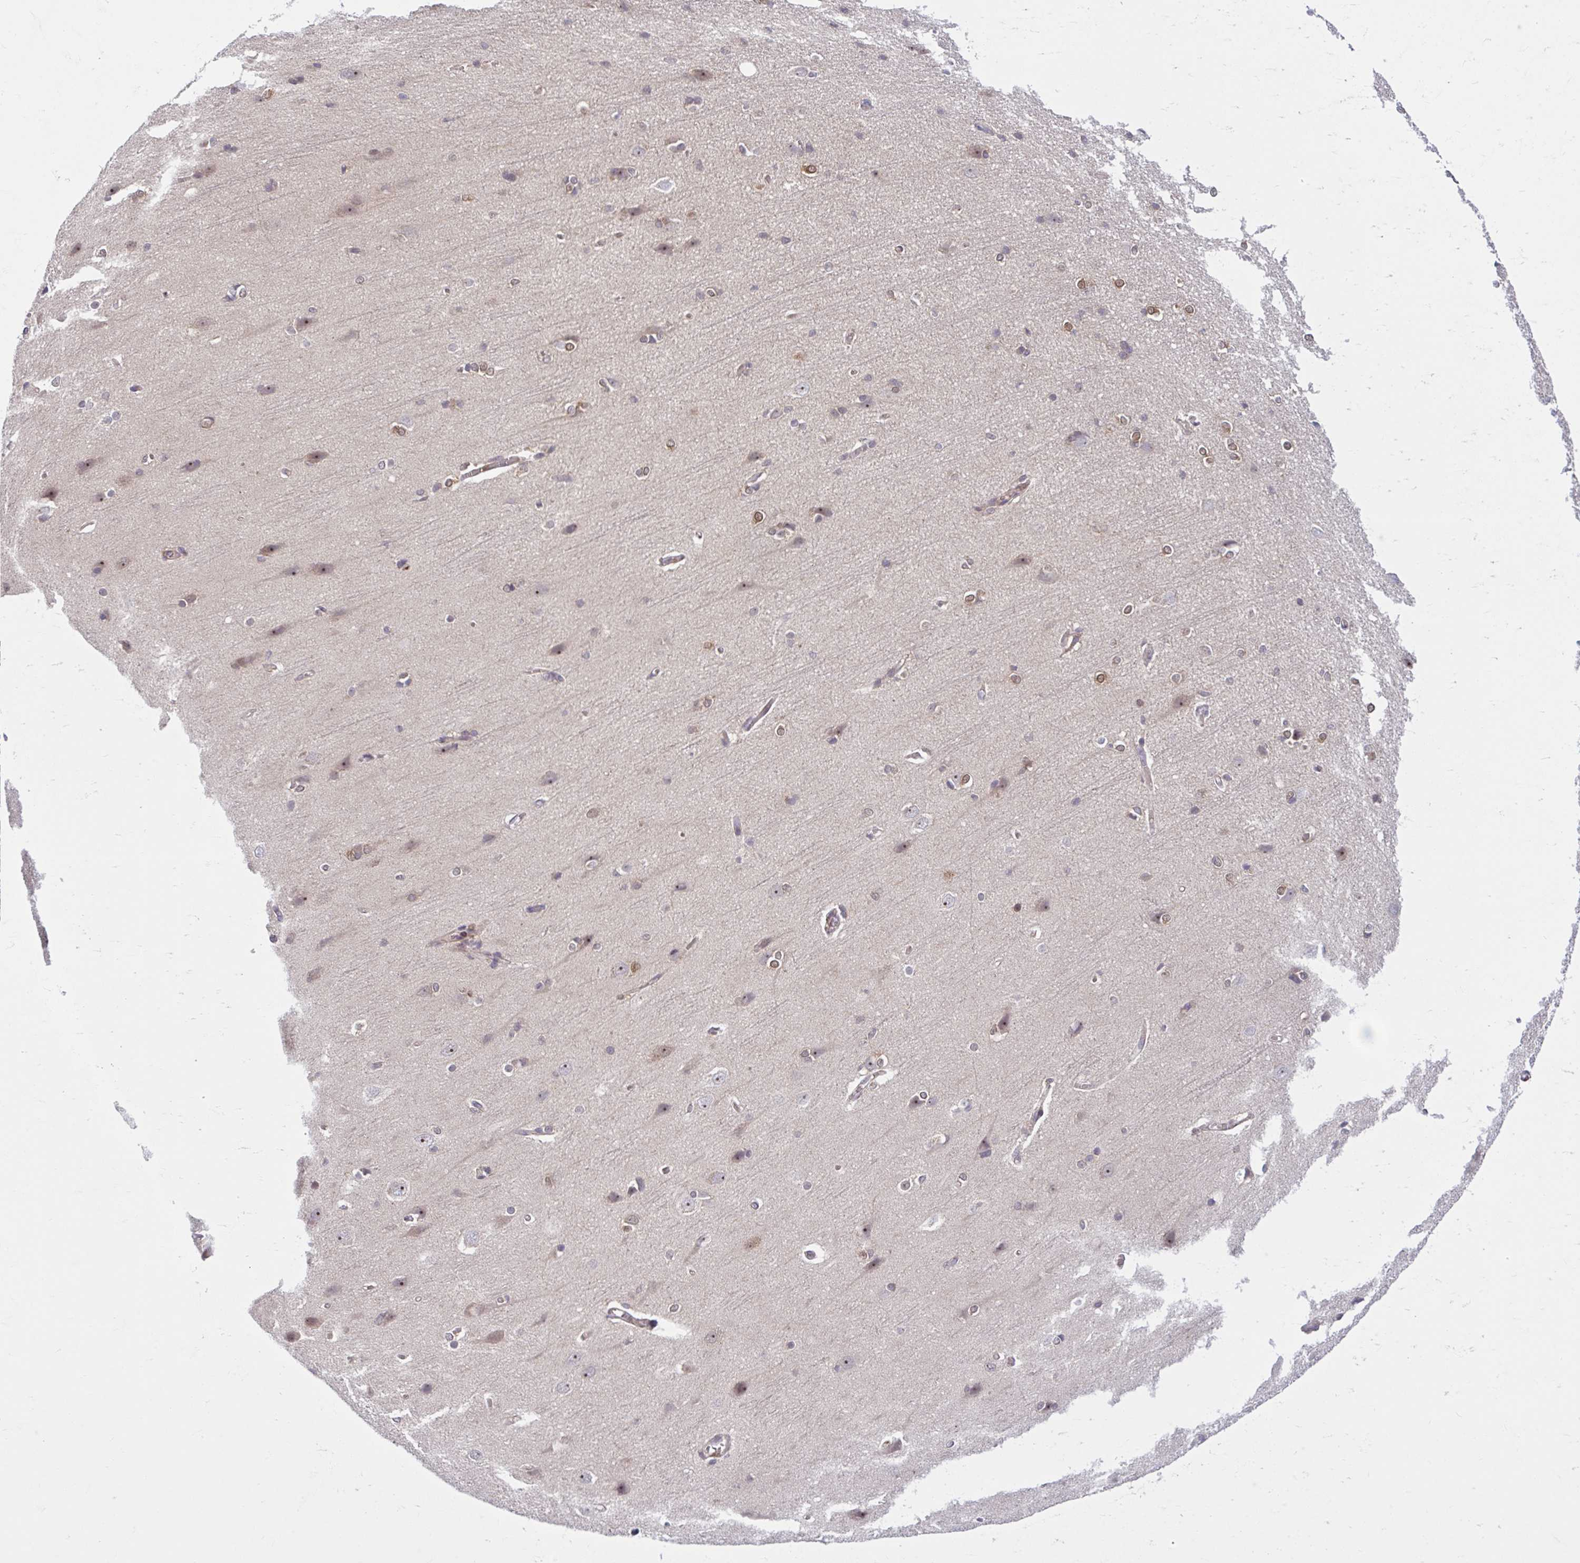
{"staining": {"intensity": "weak", "quantity": "25%-75%", "location": "cytoplasmic/membranous"}, "tissue": "cerebral cortex", "cell_type": "Endothelial cells", "image_type": "normal", "snomed": [{"axis": "morphology", "description": "Normal tissue, NOS"}, {"axis": "topography", "description": "Cerebral cortex"}], "caption": "Unremarkable cerebral cortex shows weak cytoplasmic/membranous positivity in approximately 25%-75% of endothelial cells Using DAB (3,3'-diaminobenzidine) (brown) and hematoxylin (blue) stains, captured at high magnification using brightfield microscopy..", "gene": "HMBS", "patient": {"sex": "male", "age": 37}}